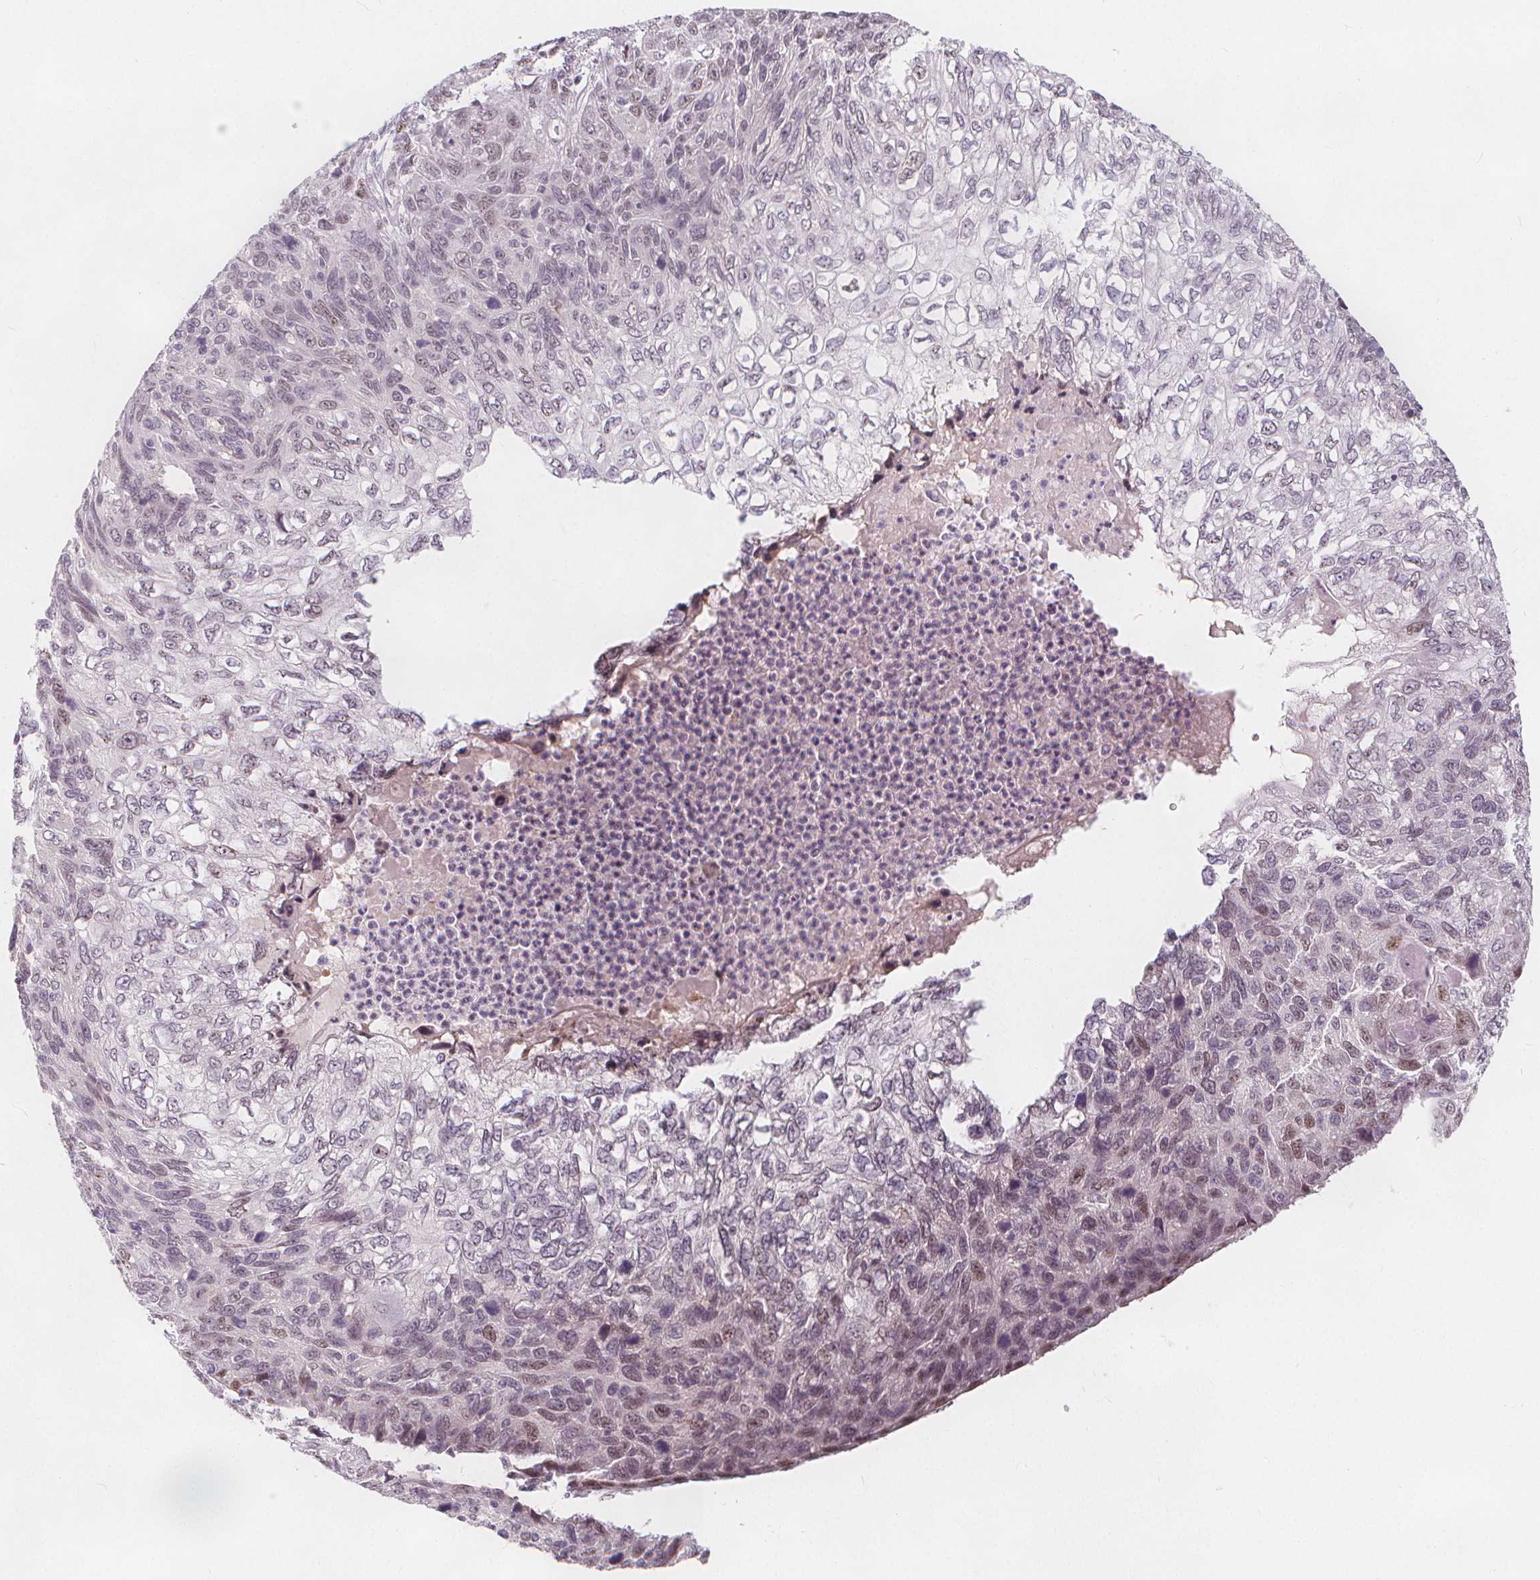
{"staining": {"intensity": "weak", "quantity": "25%-75%", "location": "nuclear"}, "tissue": "skin cancer", "cell_type": "Tumor cells", "image_type": "cancer", "snomed": [{"axis": "morphology", "description": "Squamous cell carcinoma, NOS"}, {"axis": "topography", "description": "Skin"}], "caption": "A brown stain highlights weak nuclear positivity of a protein in human skin squamous cell carcinoma tumor cells.", "gene": "DRC3", "patient": {"sex": "male", "age": 92}}